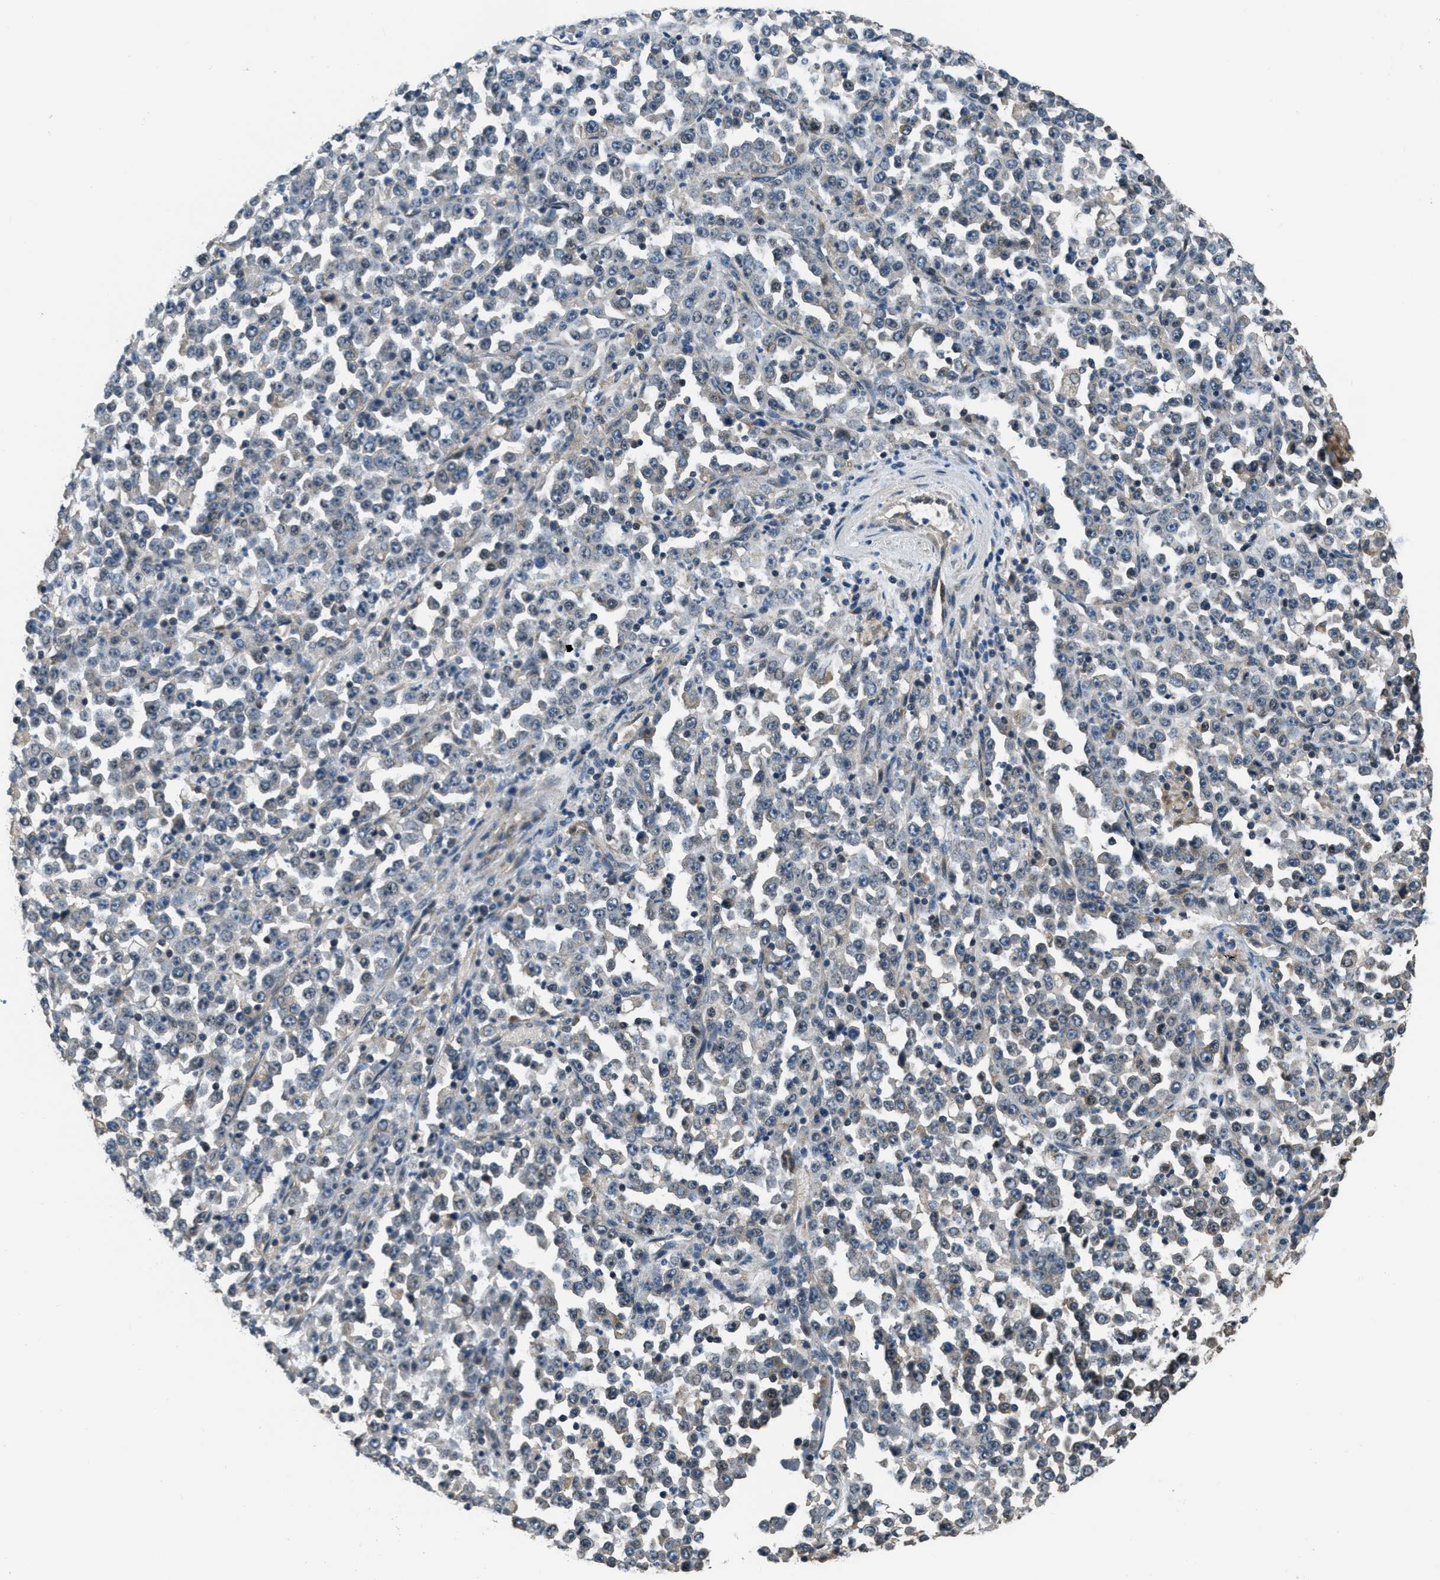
{"staining": {"intensity": "negative", "quantity": "none", "location": "none"}, "tissue": "stomach cancer", "cell_type": "Tumor cells", "image_type": "cancer", "snomed": [{"axis": "morphology", "description": "Normal tissue, NOS"}, {"axis": "morphology", "description": "Adenocarcinoma, NOS"}, {"axis": "topography", "description": "Stomach, upper"}, {"axis": "topography", "description": "Stomach"}], "caption": "Tumor cells are negative for protein expression in human stomach adenocarcinoma.", "gene": "NAT1", "patient": {"sex": "male", "age": 59}}